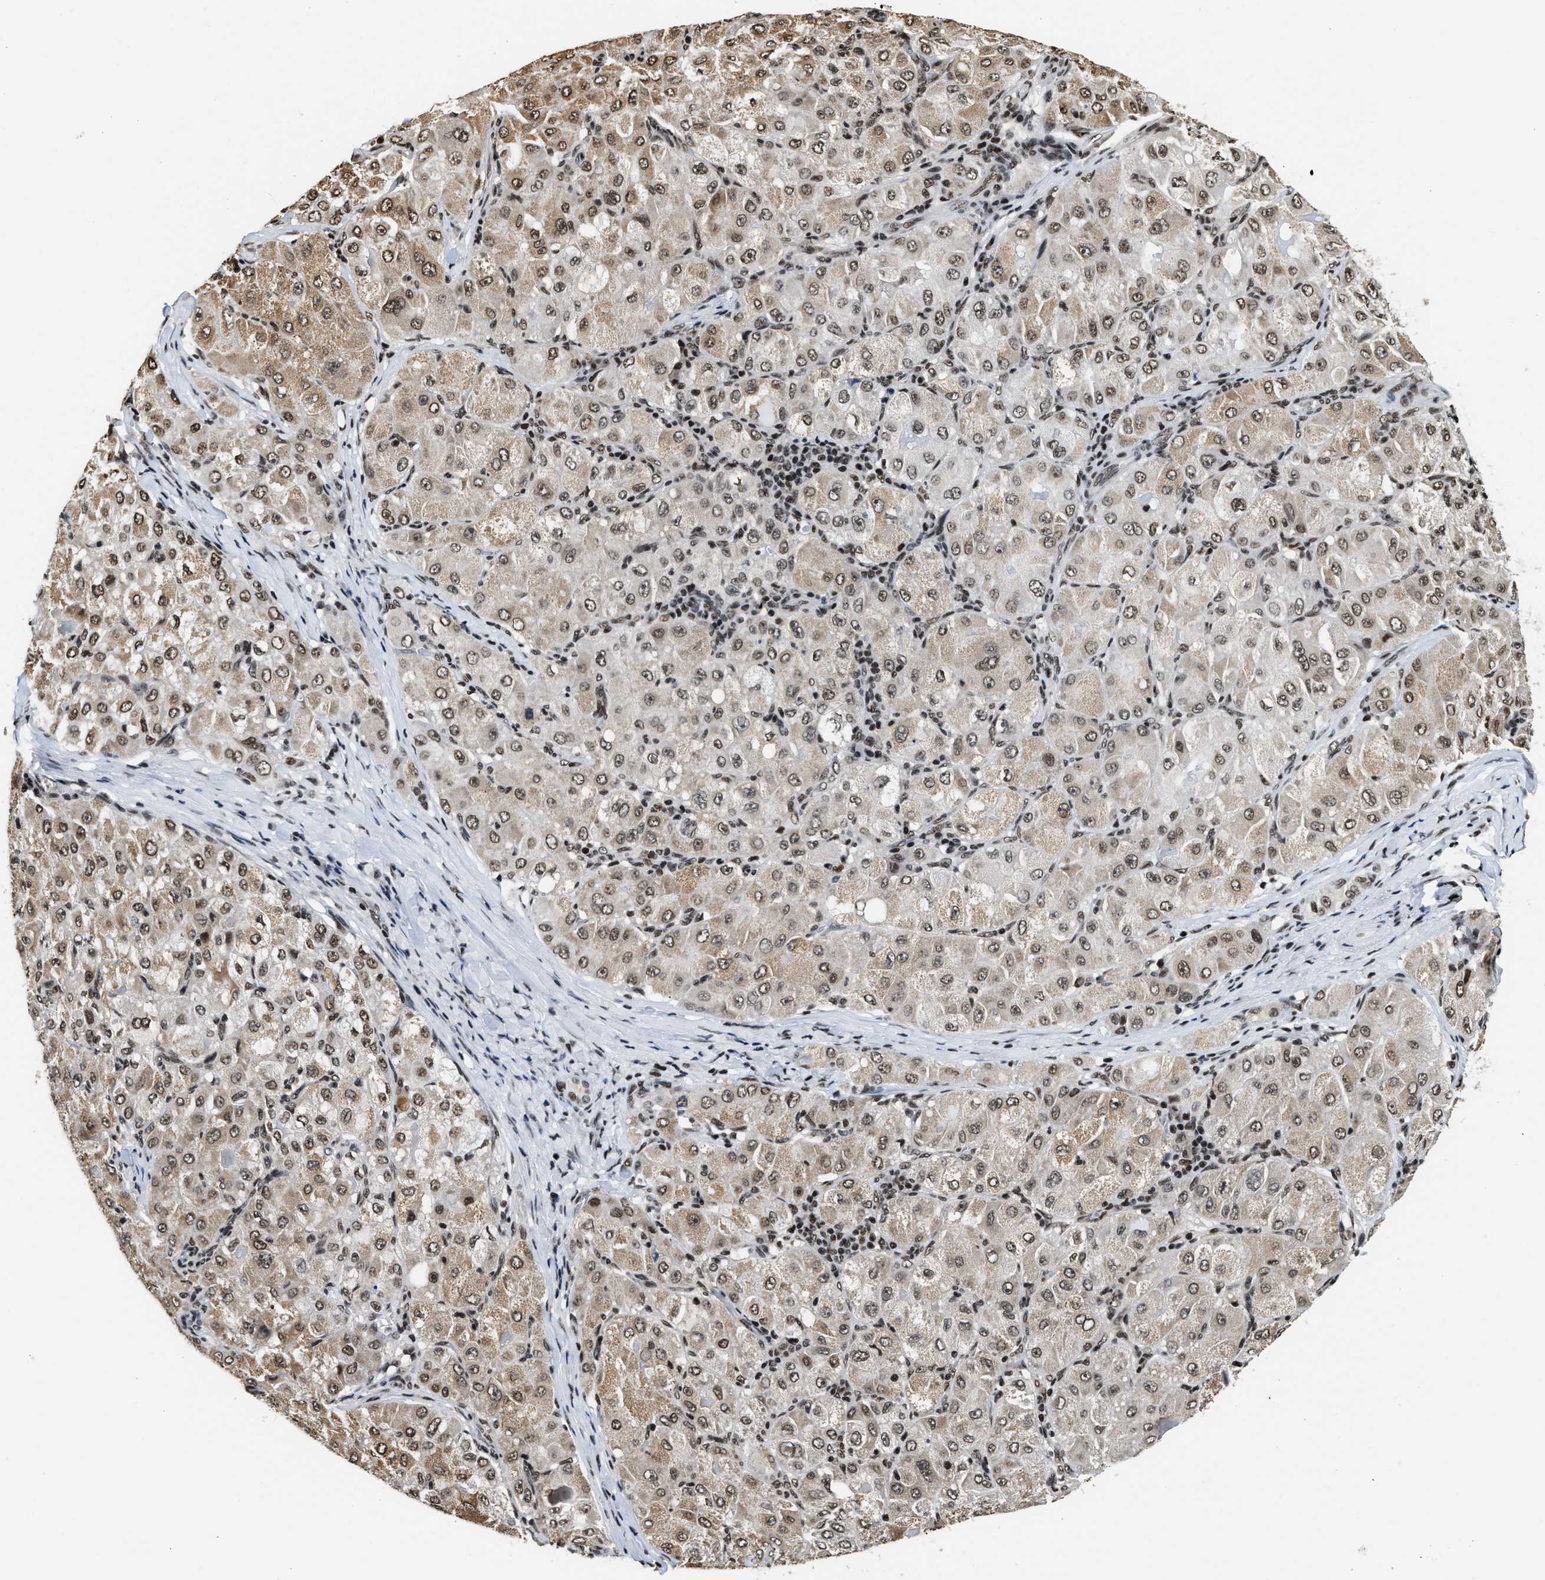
{"staining": {"intensity": "moderate", "quantity": ">75%", "location": "cytoplasmic/membranous,nuclear"}, "tissue": "liver cancer", "cell_type": "Tumor cells", "image_type": "cancer", "snomed": [{"axis": "morphology", "description": "Carcinoma, Hepatocellular, NOS"}, {"axis": "topography", "description": "Liver"}], "caption": "Approximately >75% of tumor cells in human liver hepatocellular carcinoma demonstrate moderate cytoplasmic/membranous and nuclear protein expression as visualized by brown immunohistochemical staining.", "gene": "RAD21", "patient": {"sex": "male", "age": 80}}